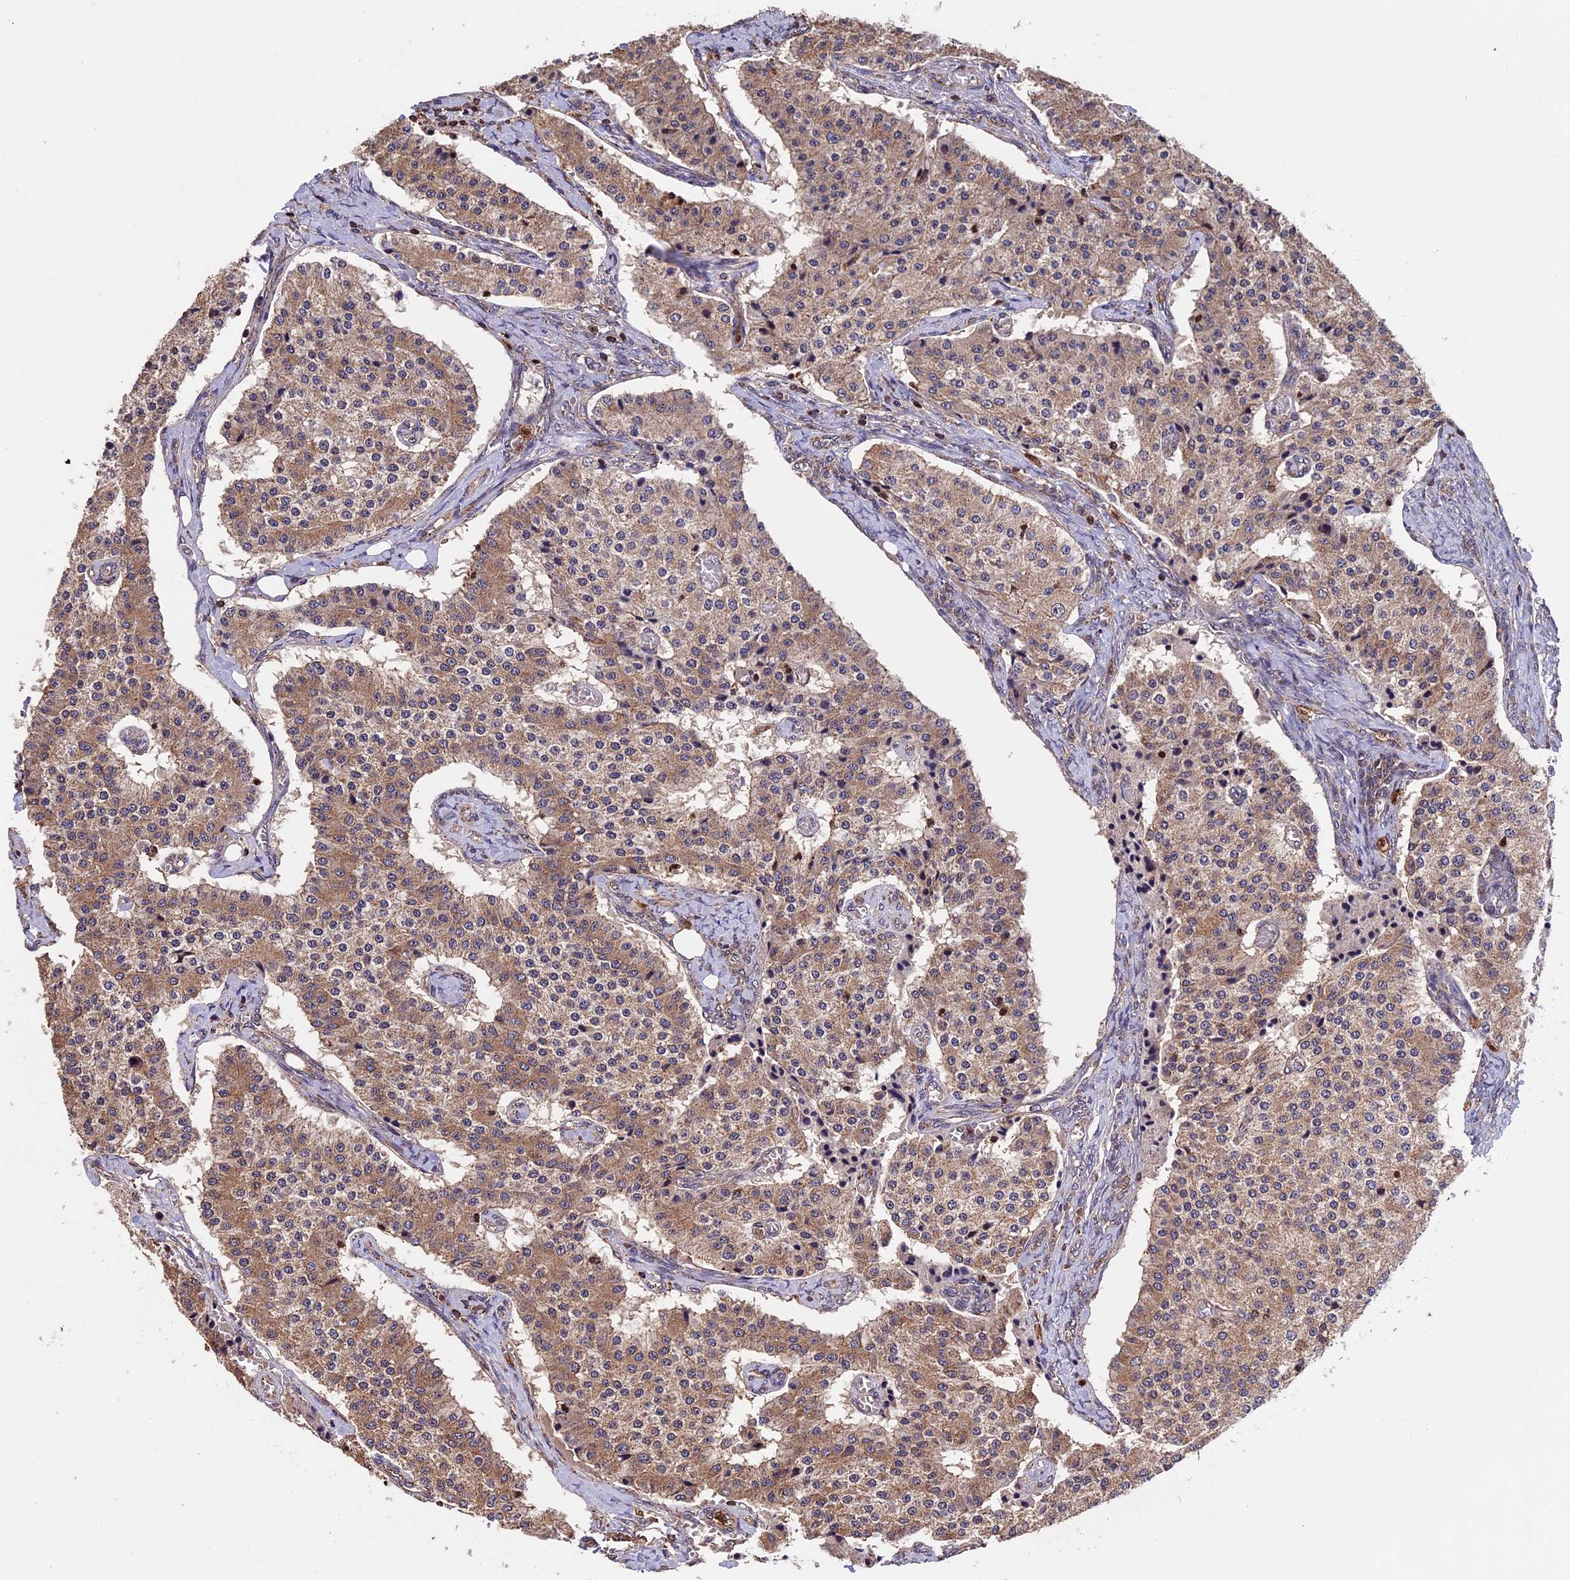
{"staining": {"intensity": "moderate", "quantity": ">75%", "location": "cytoplasmic/membranous"}, "tissue": "carcinoid", "cell_type": "Tumor cells", "image_type": "cancer", "snomed": [{"axis": "morphology", "description": "Carcinoid, malignant, NOS"}, {"axis": "topography", "description": "Colon"}], "caption": "Moderate cytoplasmic/membranous protein positivity is seen in about >75% of tumor cells in carcinoid. The protein of interest is stained brown, and the nuclei are stained in blue (DAB IHC with brightfield microscopy, high magnification).", "gene": "PKD2L2", "patient": {"sex": "female", "age": 52}}